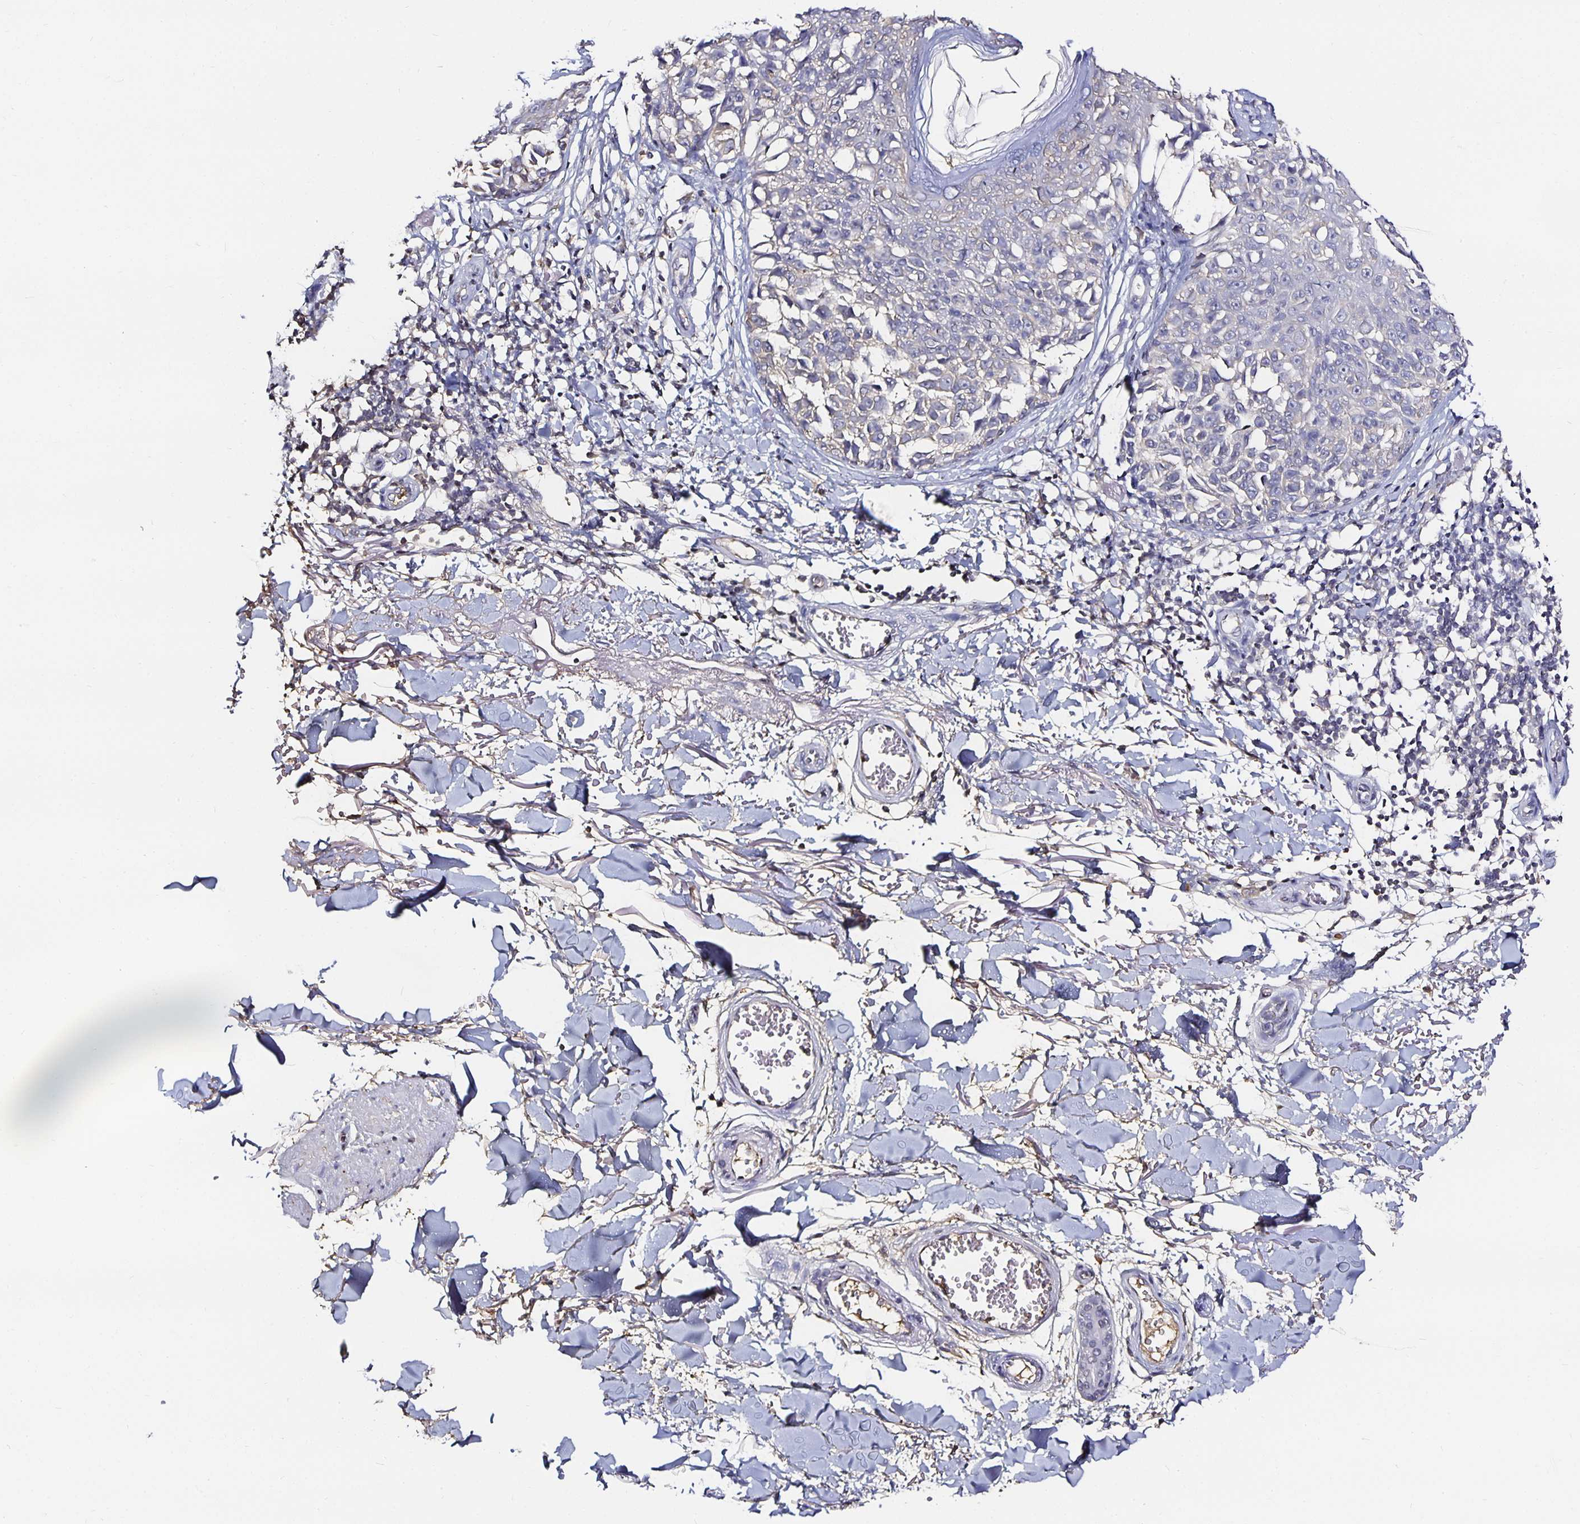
{"staining": {"intensity": "negative", "quantity": "none", "location": "none"}, "tissue": "melanoma", "cell_type": "Tumor cells", "image_type": "cancer", "snomed": [{"axis": "morphology", "description": "Malignant melanoma, NOS"}, {"axis": "topography", "description": "Skin"}], "caption": "This micrograph is of malignant melanoma stained with IHC to label a protein in brown with the nuclei are counter-stained blue. There is no expression in tumor cells.", "gene": "TTR", "patient": {"sex": "male", "age": 73}}